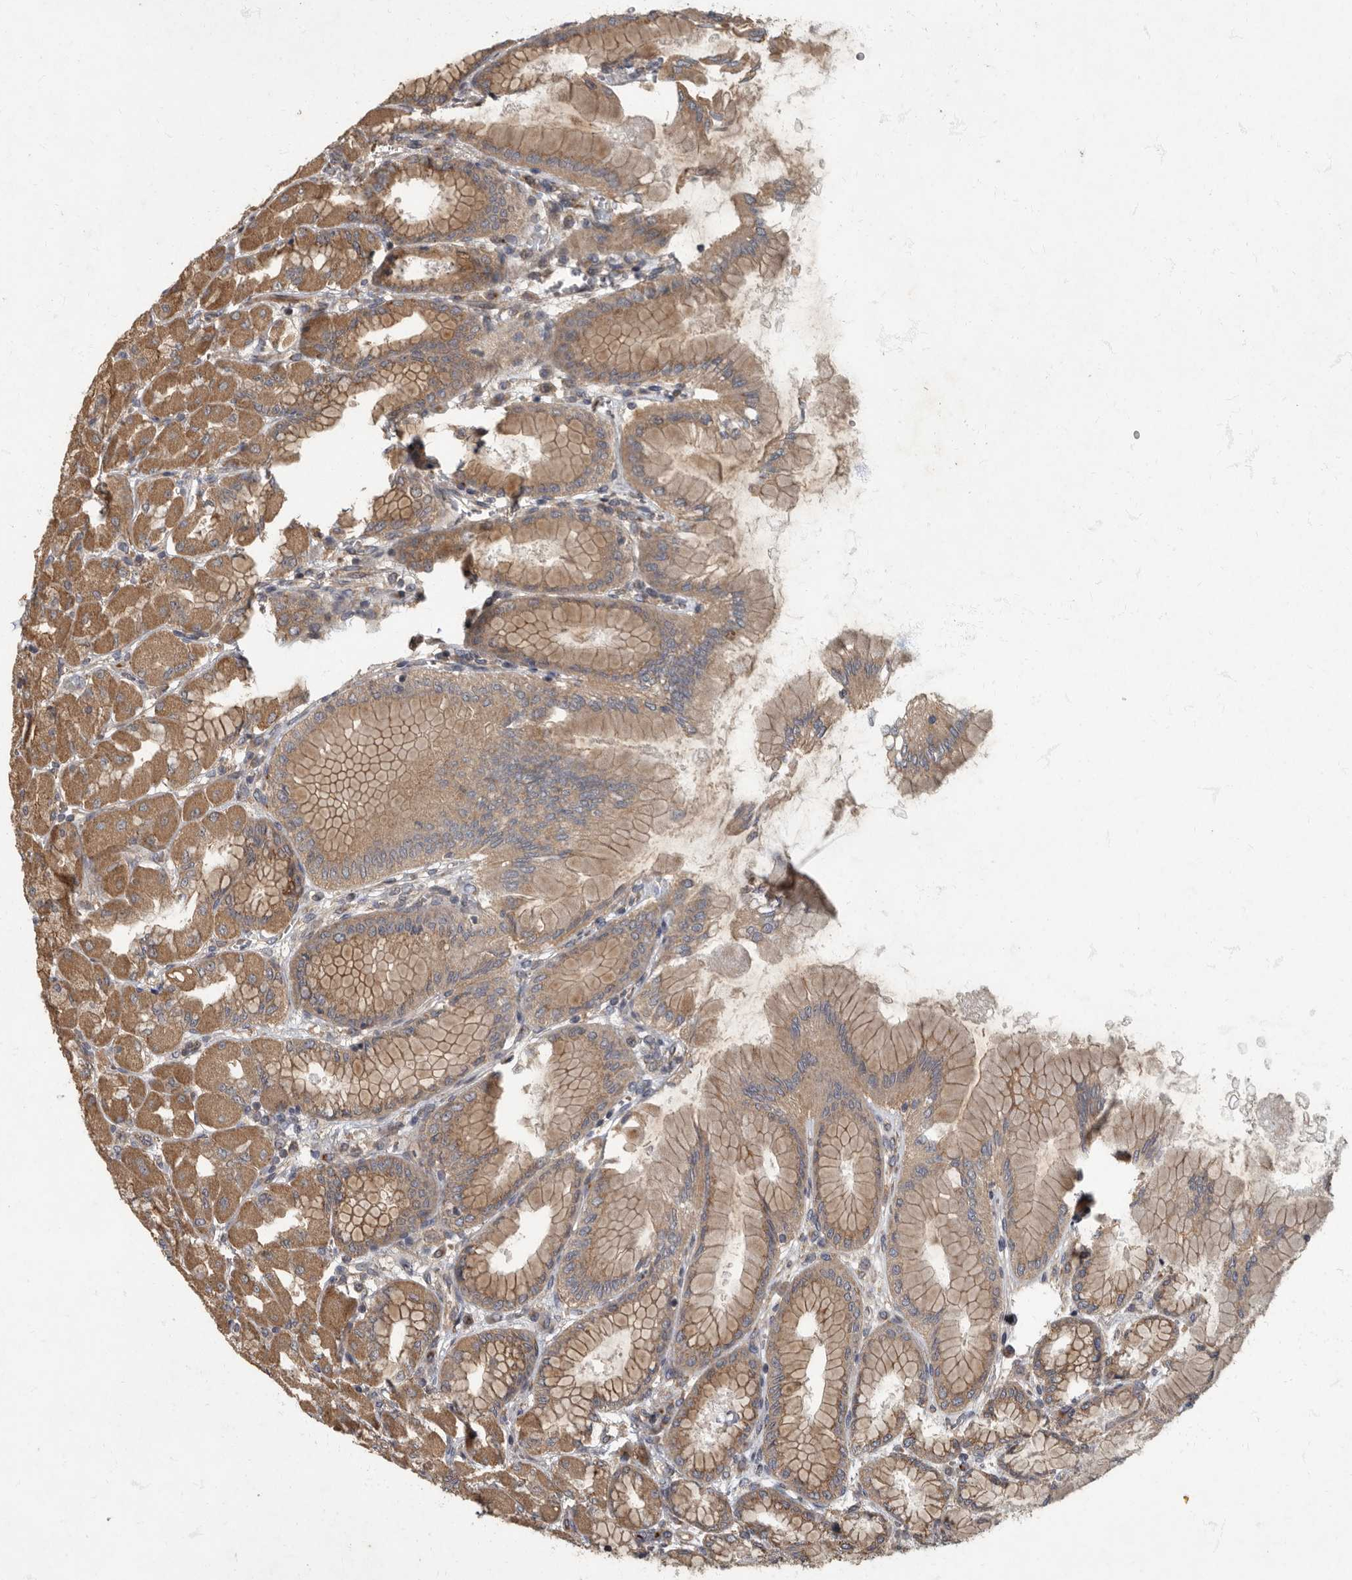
{"staining": {"intensity": "strong", "quantity": ">75%", "location": "cytoplasmic/membranous"}, "tissue": "stomach", "cell_type": "Glandular cells", "image_type": "normal", "snomed": [{"axis": "morphology", "description": "Normal tissue, NOS"}, {"axis": "topography", "description": "Stomach, upper"}], "caption": "This is an image of immunohistochemistry (IHC) staining of normal stomach, which shows strong expression in the cytoplasmic/membranous of glandular cells.", "gene": "IQCK", "patient": {"sex": "female", "age": 56}}